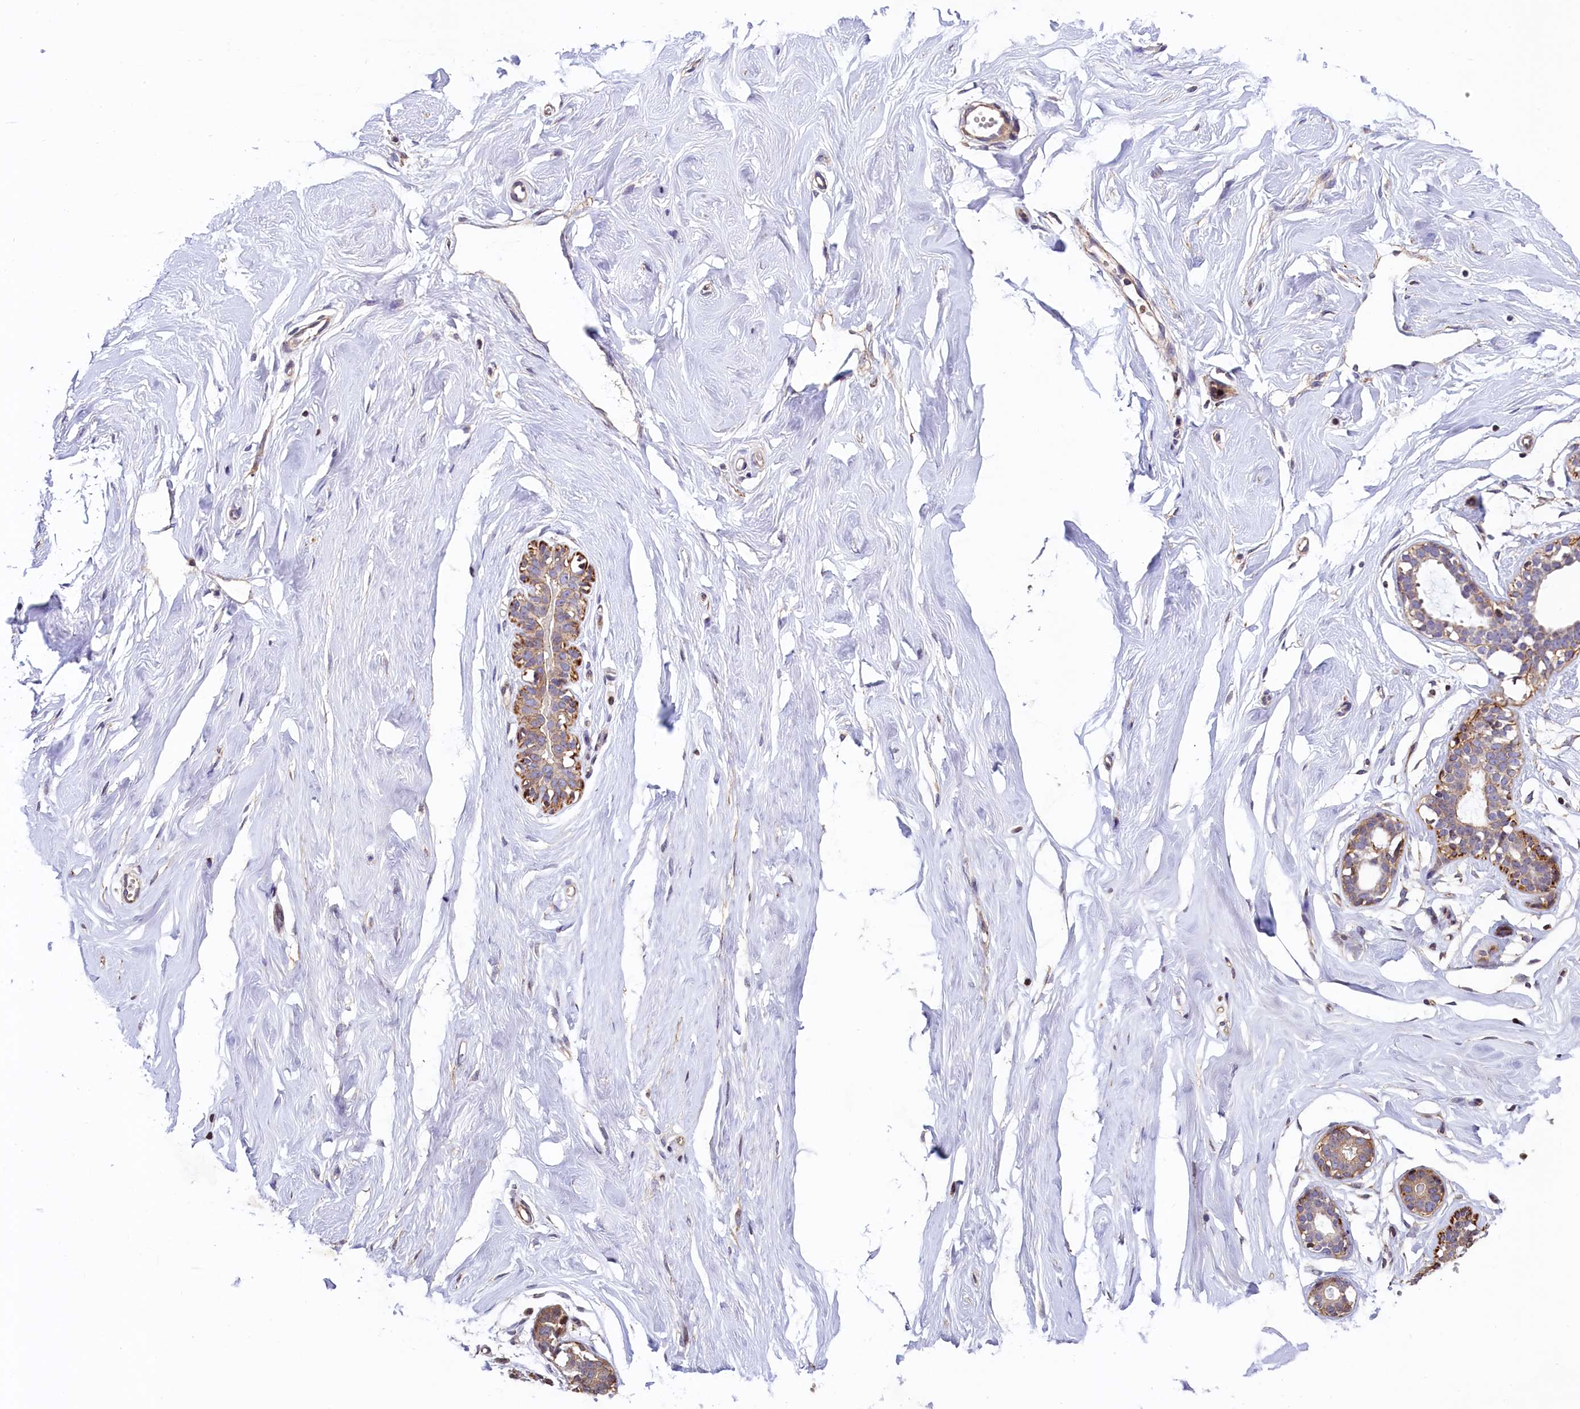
{"staining": {"intensity": "negative", "quantity": "none", "location": "none"}, "tissue": "breast", "cell_type": "Adipocytes", "image_type": "normal", "snomed": [{"axis": "morphology", "description": "Normal tissue, NOS"}, {"axis": "morphology", "description": "Adenoma, NOS"}, {"axis": "topography", "description": "Breast"}], "caption": "Immunohistochemical staining of benign breast demonstrates no significant expression in adipocytes.", "gene": "ZNF2", "patient": {"sex": "female", "age": 23}}